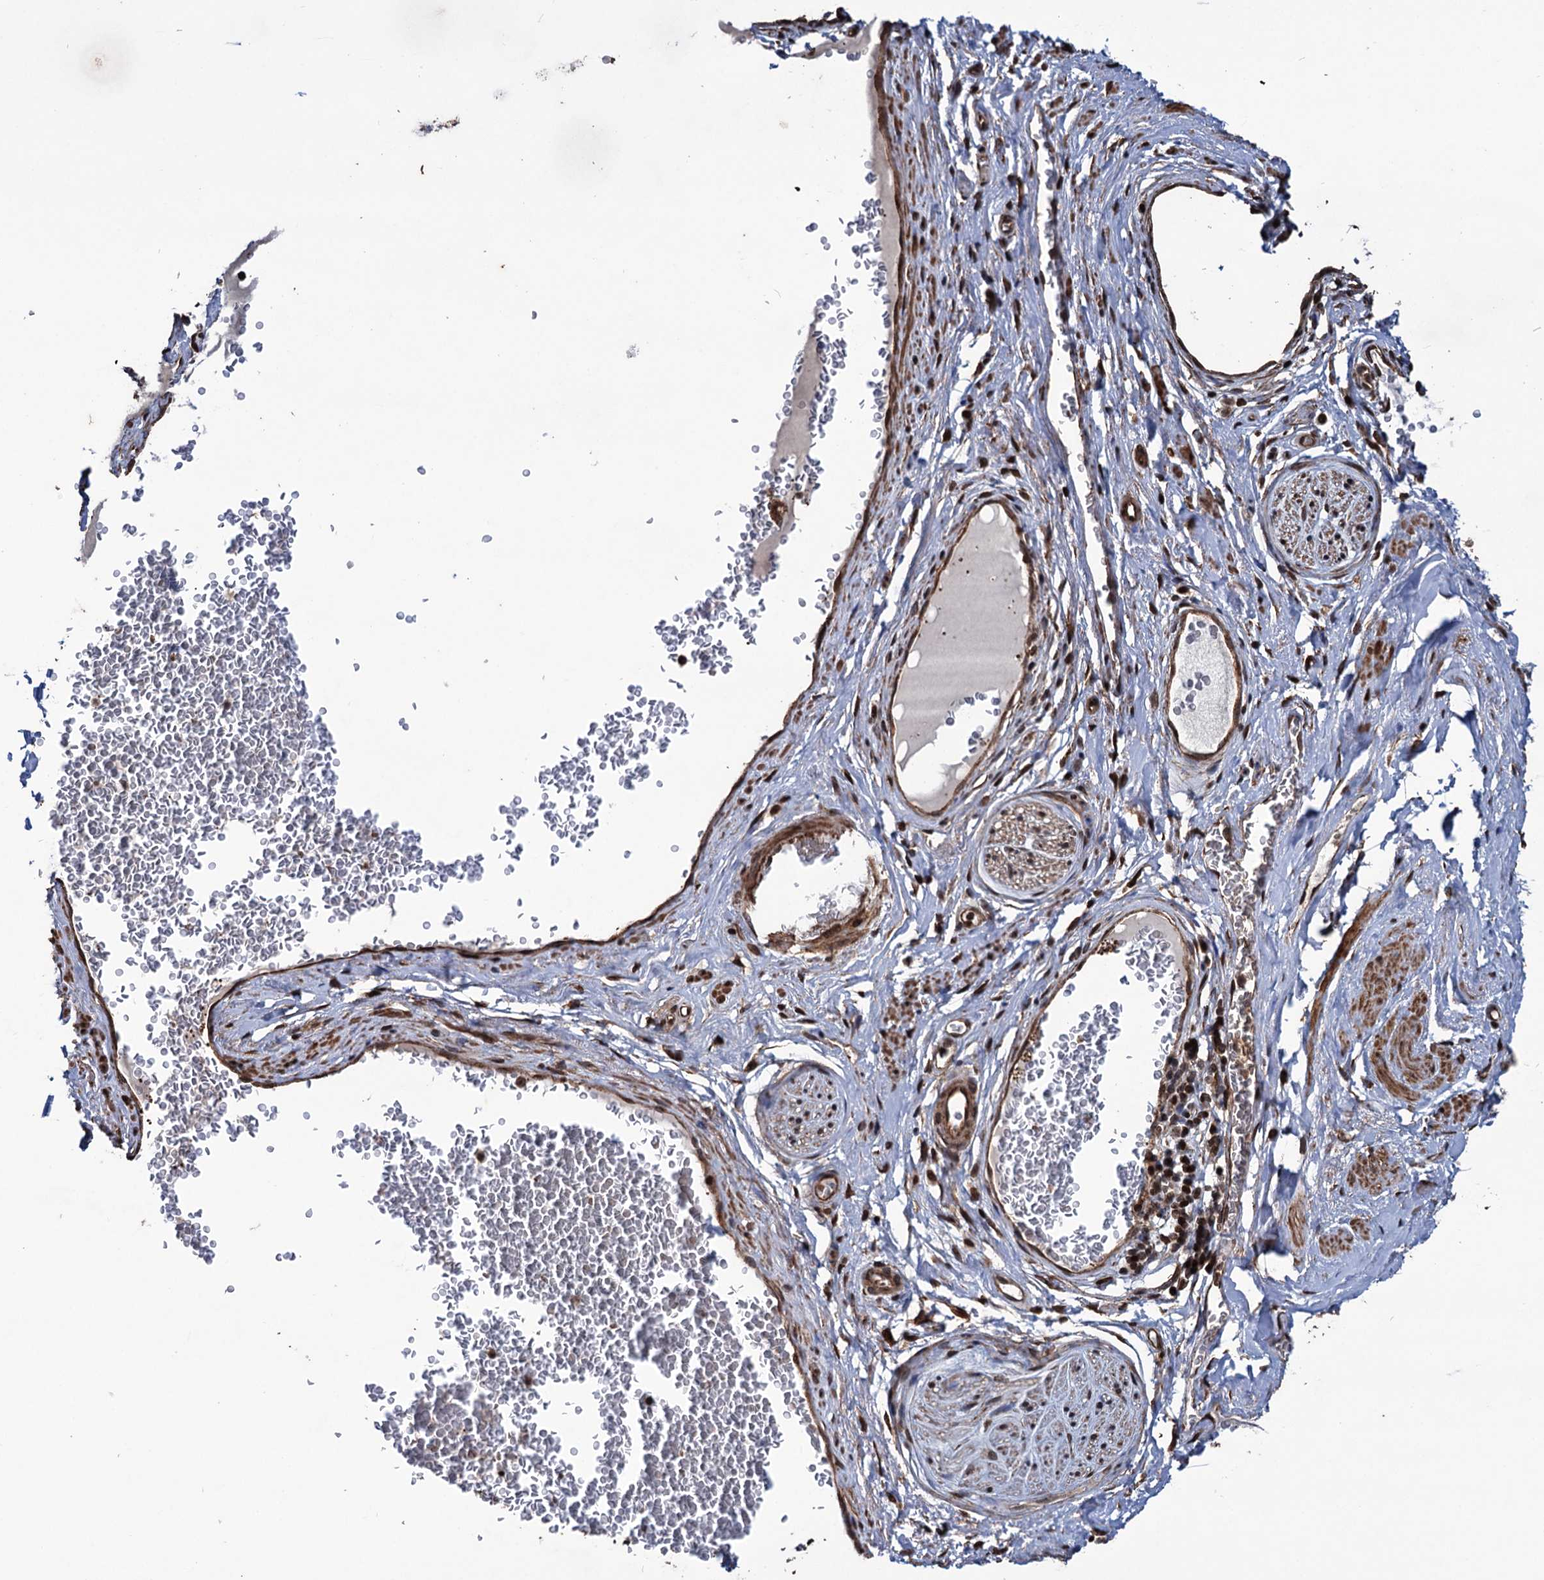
{"staining": {"intensity": "strong", "quantity": ">75%", "location": "cytoplasmic/membranous,nuclear"}, "tissue": "adipose tissue", "cell_type": "Adipocytes", "image_type": "normal", "snomed": [{"axis": "morphology", "description": "Normal tissue, NOS"}, {"axis": "morphology", "description": "Adenocarcinoma, NOS"}, {"axis": "topography", "description": "Rectum"}, {"axis": "topography", "description": "Vagina"}, {"axis": "topography", "description": "Peripheral nerve tissue"}], "caption": "Adipocytes exhibit high levels of strong cytoplasmic/membranous,nuclear staining in approximately >75% of cells in normal adipose tissue.", "gene": "EYA4", "patient": {"sex": "female", "age": 71}}